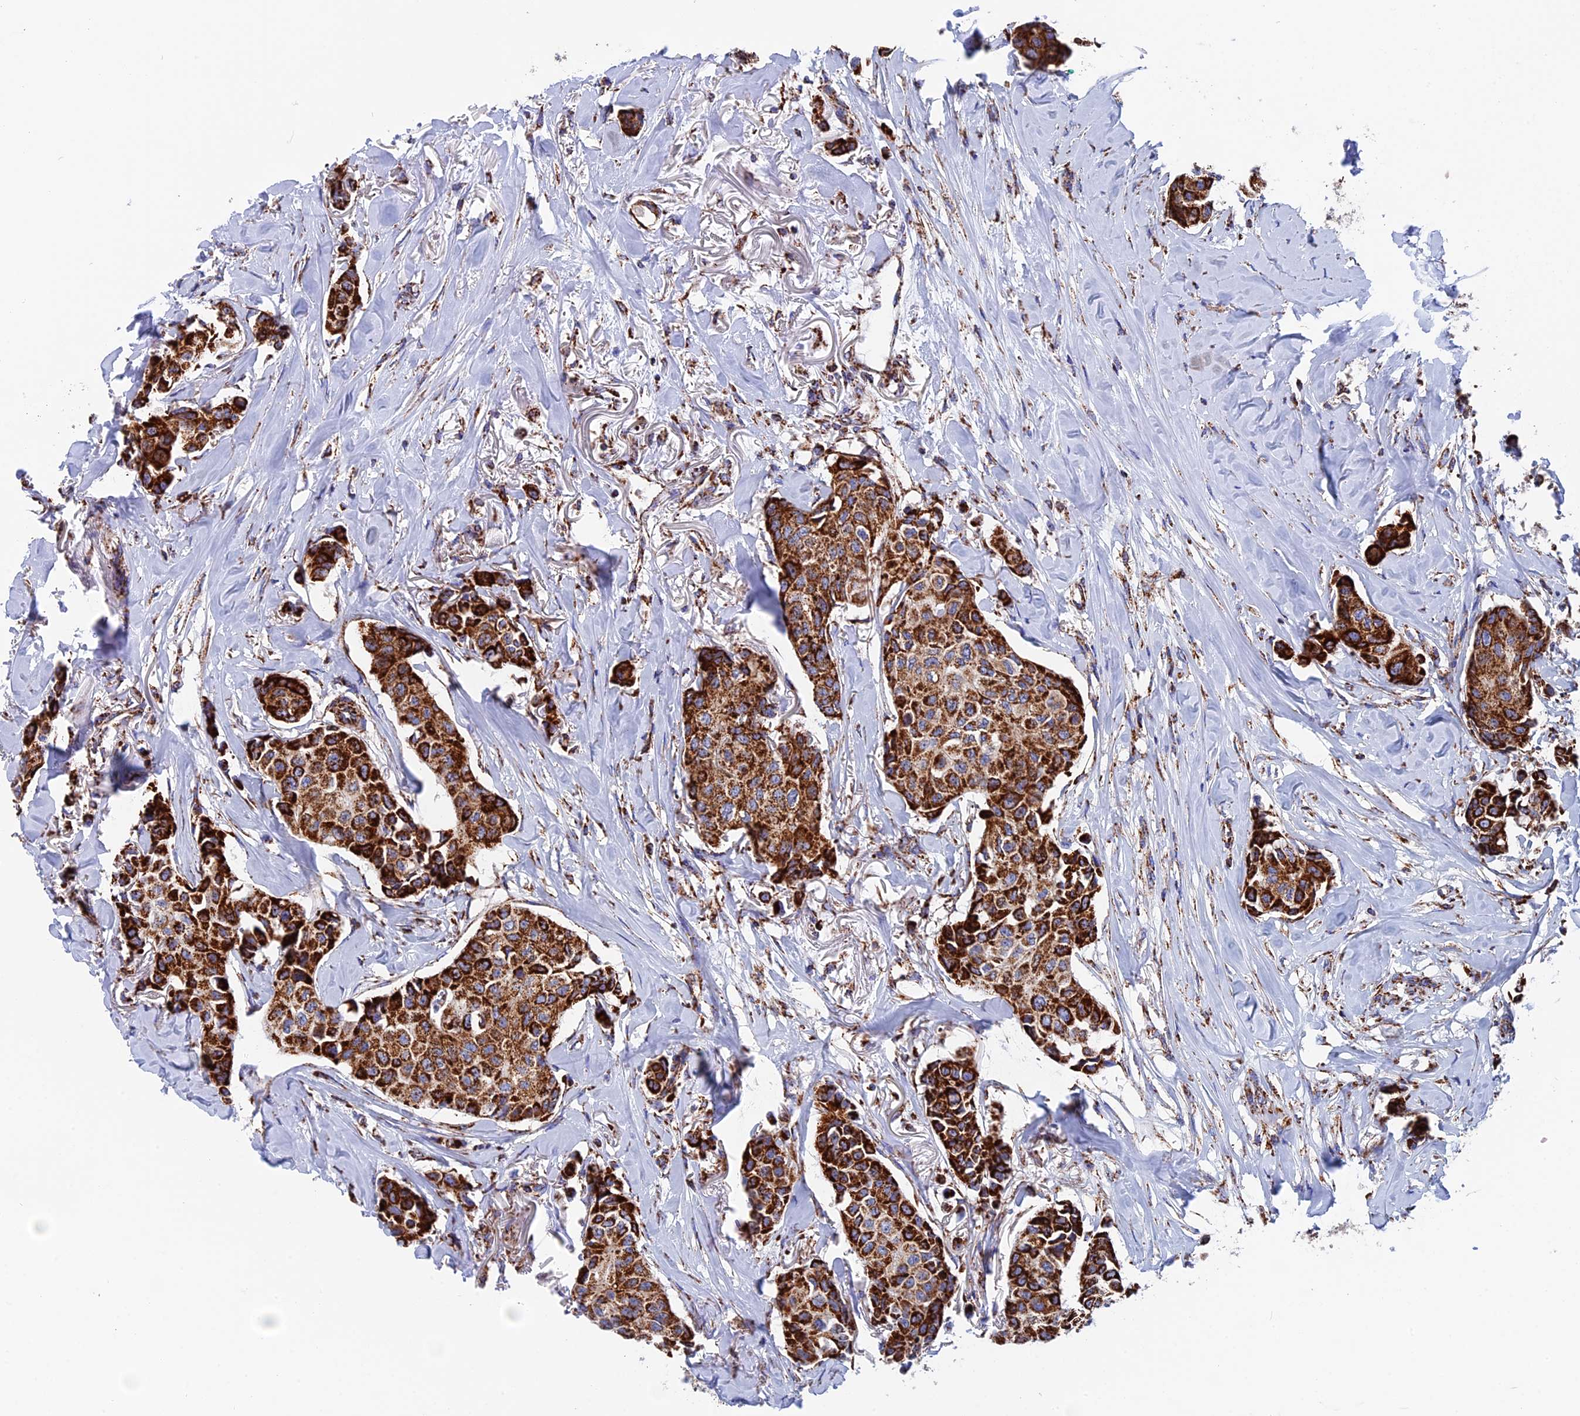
{"staining": {"intensity": "strong", "quantity": ">75%", "location": "cytoplasmic/membranous"}, "tissue": "breast cancer", "cell_type": "Tumor cells", "image_type": "cancer", "snomed": [{"axis": "morphology", "description": "Duct carcinoma"}, {"axis": "topography", "description": "Breast"}], "caption": "The photomicrograph shows staining of breast cancer (invasive ductal carcinoma), revealing strong cytoplasmic/membranous protein positivity (brown color) within tumor cells.", "gene": "WDR83", "patient": {"sex": "female", "age": 80}}